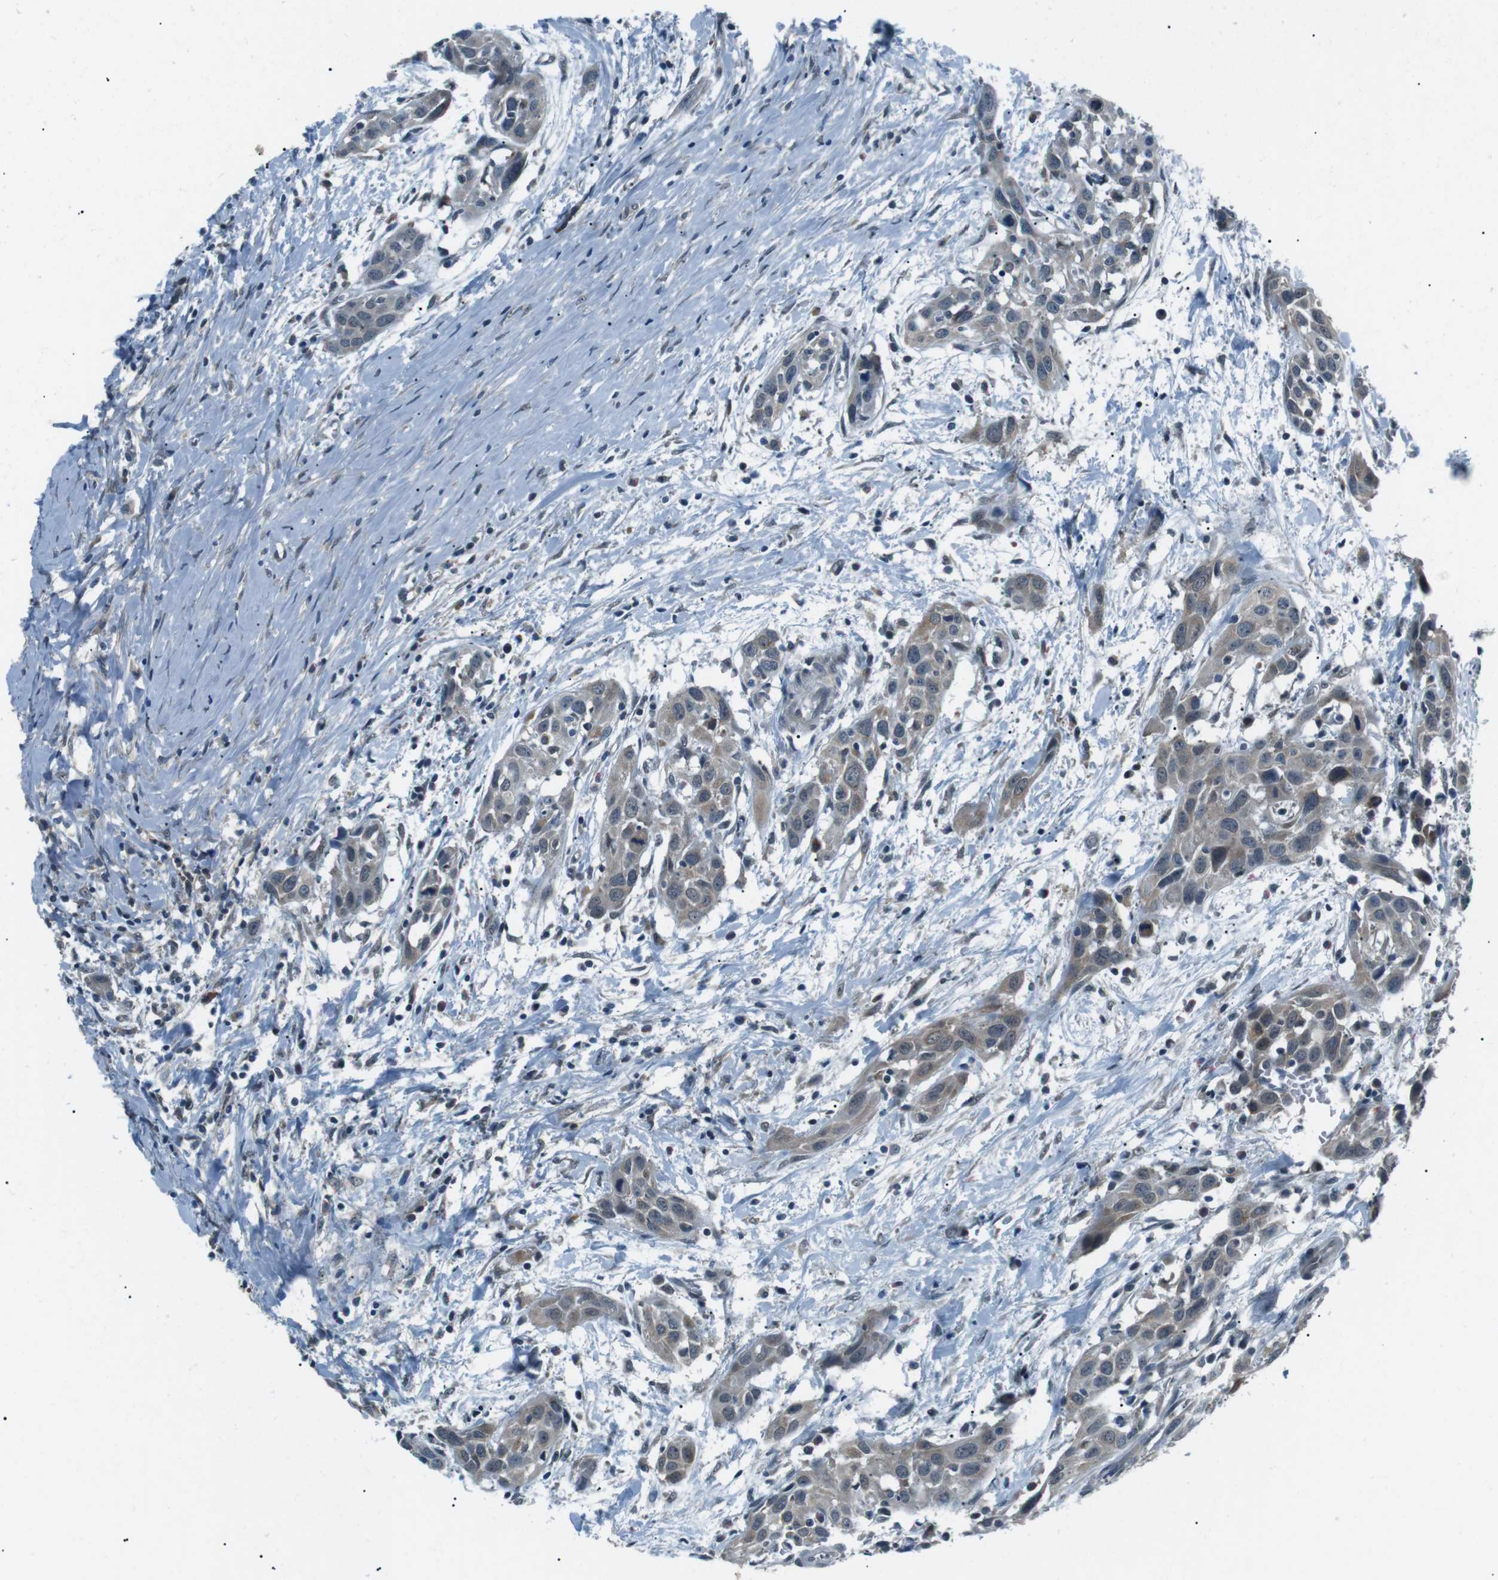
{"staining": {"intensity": "weak", "quantity": "<25%", "location": "cytoplasmic/membranous"}, "tissue": "head and neck cancer", "cell_type": "Tumor cells", "image_type": "cancer", "snomed": [{"axis": "morphology", "description": "Squamous cell carcinoma, NOS"}, {"axis": "topography", "description": "Oral tissue"}, {"axis": "topography", "description": "Head-Neck"}], "caption": "The micrograph exhibits no significant positivity in tumor cells of head and neck squamous cell carcinoma. (DAB immunohistochemistry (IHC) visualized using brightfield microscopy, high magnification).", "gene": "LRIG2", "patient": {"sex": "female", "age": 50}}